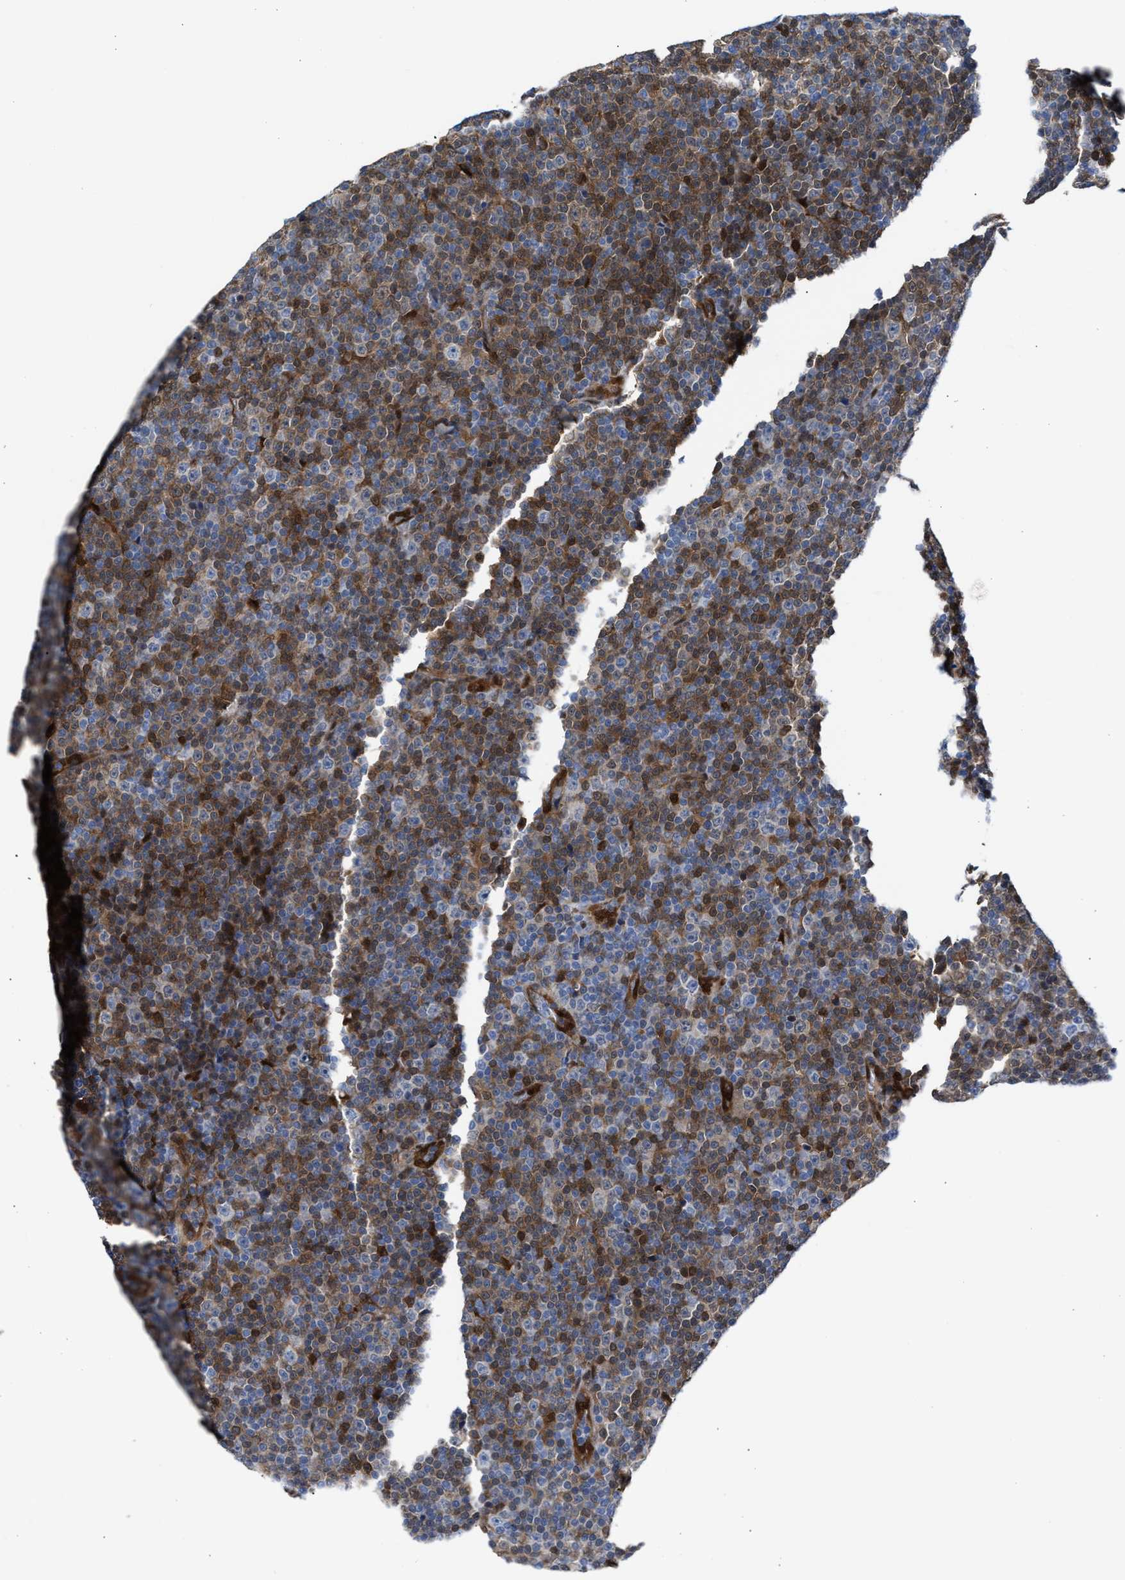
{"staining": {"intensity": "moderate", "quantity": "25%-75%", "location": "cytoplasmic/membranous,nuclear"}, "tissue": "lymphoma", "cell_type": "Tumor cells", "image_type": "cancer", "snomed": [{"axis": "morphology", "description": "Malignant lymphoma, non-Hodgkin's type, Low grade"}, {"axis": "topography", "description": "Lymph node"}], "caption": "Immunohistochemistry (IHC) (DAB) staining of low-grade malignant lymphoma, non-Hodgkin's type exhibits moderate cytoplasmic/membranous and nuclear protein expression in about 25%-75% of tumor cells. (DAB IHC with brightfield microscopy, high magnification).", "gene": "TP53I3", "patient": {"sex": "female", "age": 67}}